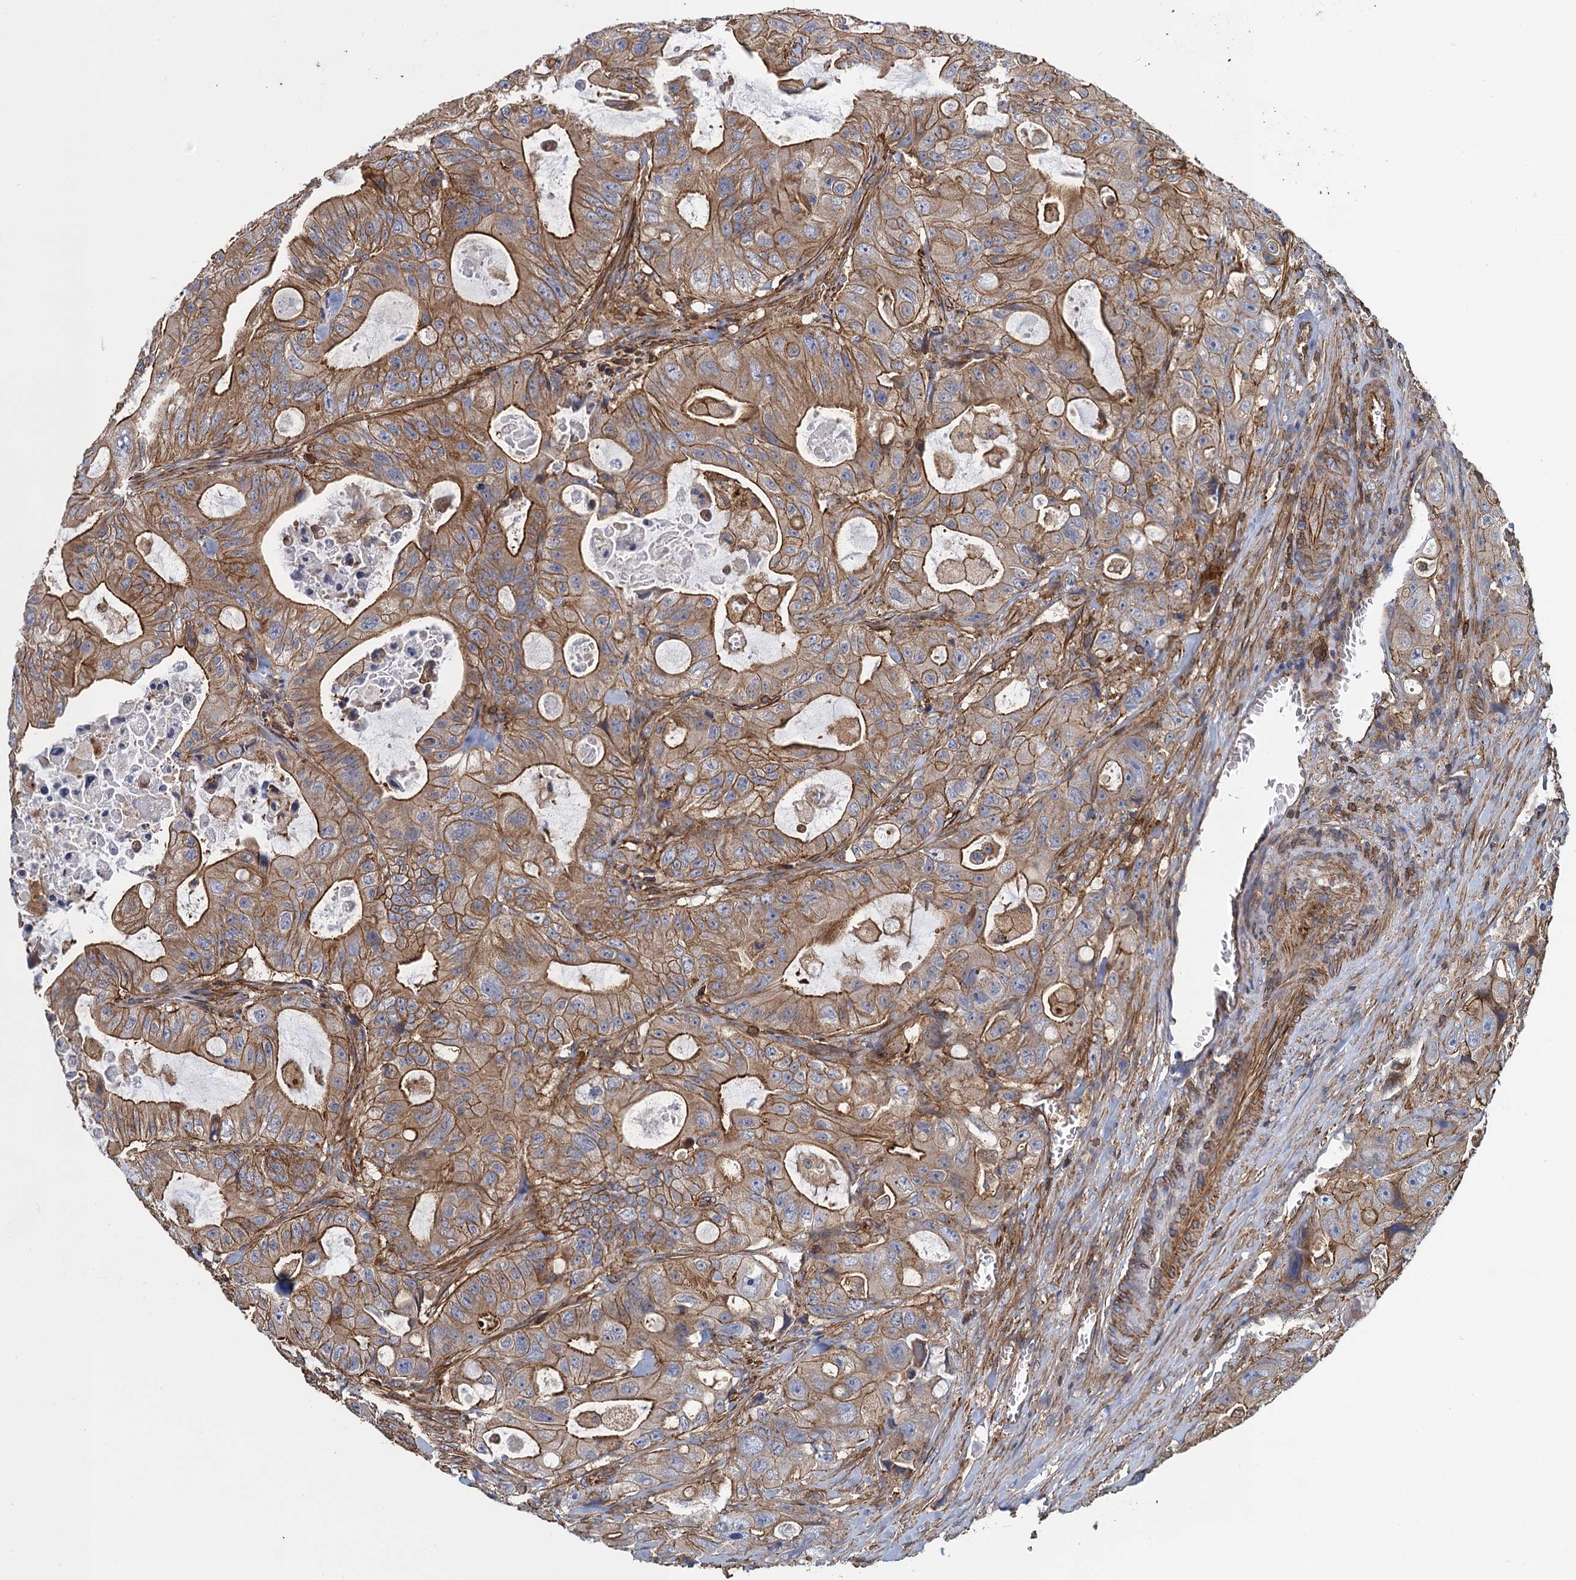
{"staining": {"intensity": "moderate", "quantity": ">75%", "location": "cytoplasmic/membranous"}, "tissue": "colorectal cancer", "cell_type": "Tumor cells", "image_type": "cancer", "snomed": [{"axis": "morphology", "description": "Adenocarcinoma, NOS"}, {"axis": "topography", "description": "Colon"}], "caption": "Human adenocarcinoma (colorectal) stained for a protein (brown) reveals moderate cytoplasmic/membranous positive positivity in approximately >75% of tumor cells.", "gene": "PROSER2", "patient": {"sex": "female", "age": 46}}